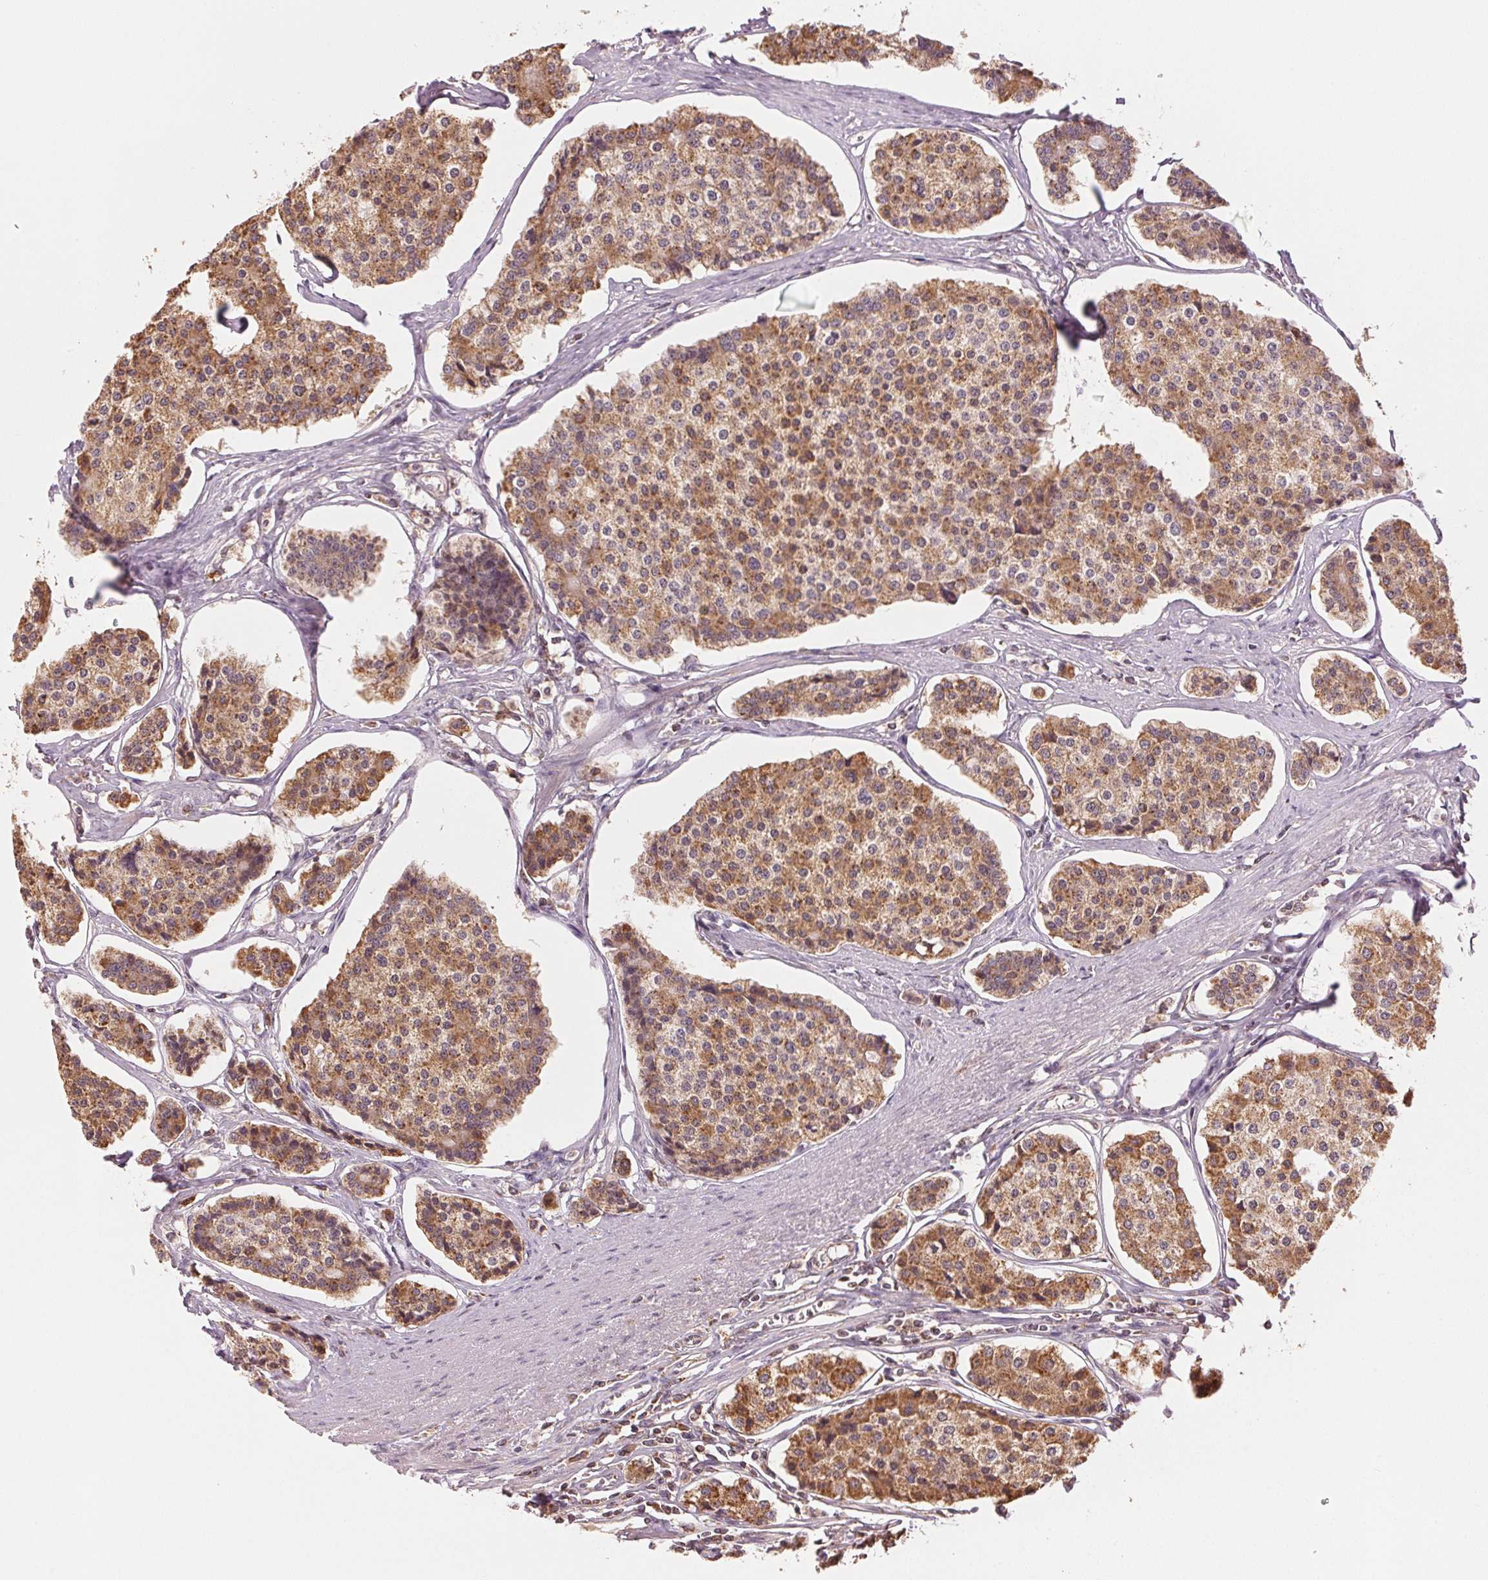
{"staining": {"intensity": "moderate", "quantity": ">75%", "location": "cytoplasmic/membranous"}, "tissue": "carcinoid", "cell_type": "Tumor cells", "image_type": "cancer", "snomed": [{"axis": "morphology", "description": "Carcinoid, malignant, NOS"}, {"axis": "topography", "description": "Small intestine"}], "caption": "Carcinoid stained with a brown dye reveals moderate cytoplasmic/membranous positive positivity in approximately >75% of tumor cells.", "gene": "ARHGAP6", "patient": {"sex": "female", "age": 65}}